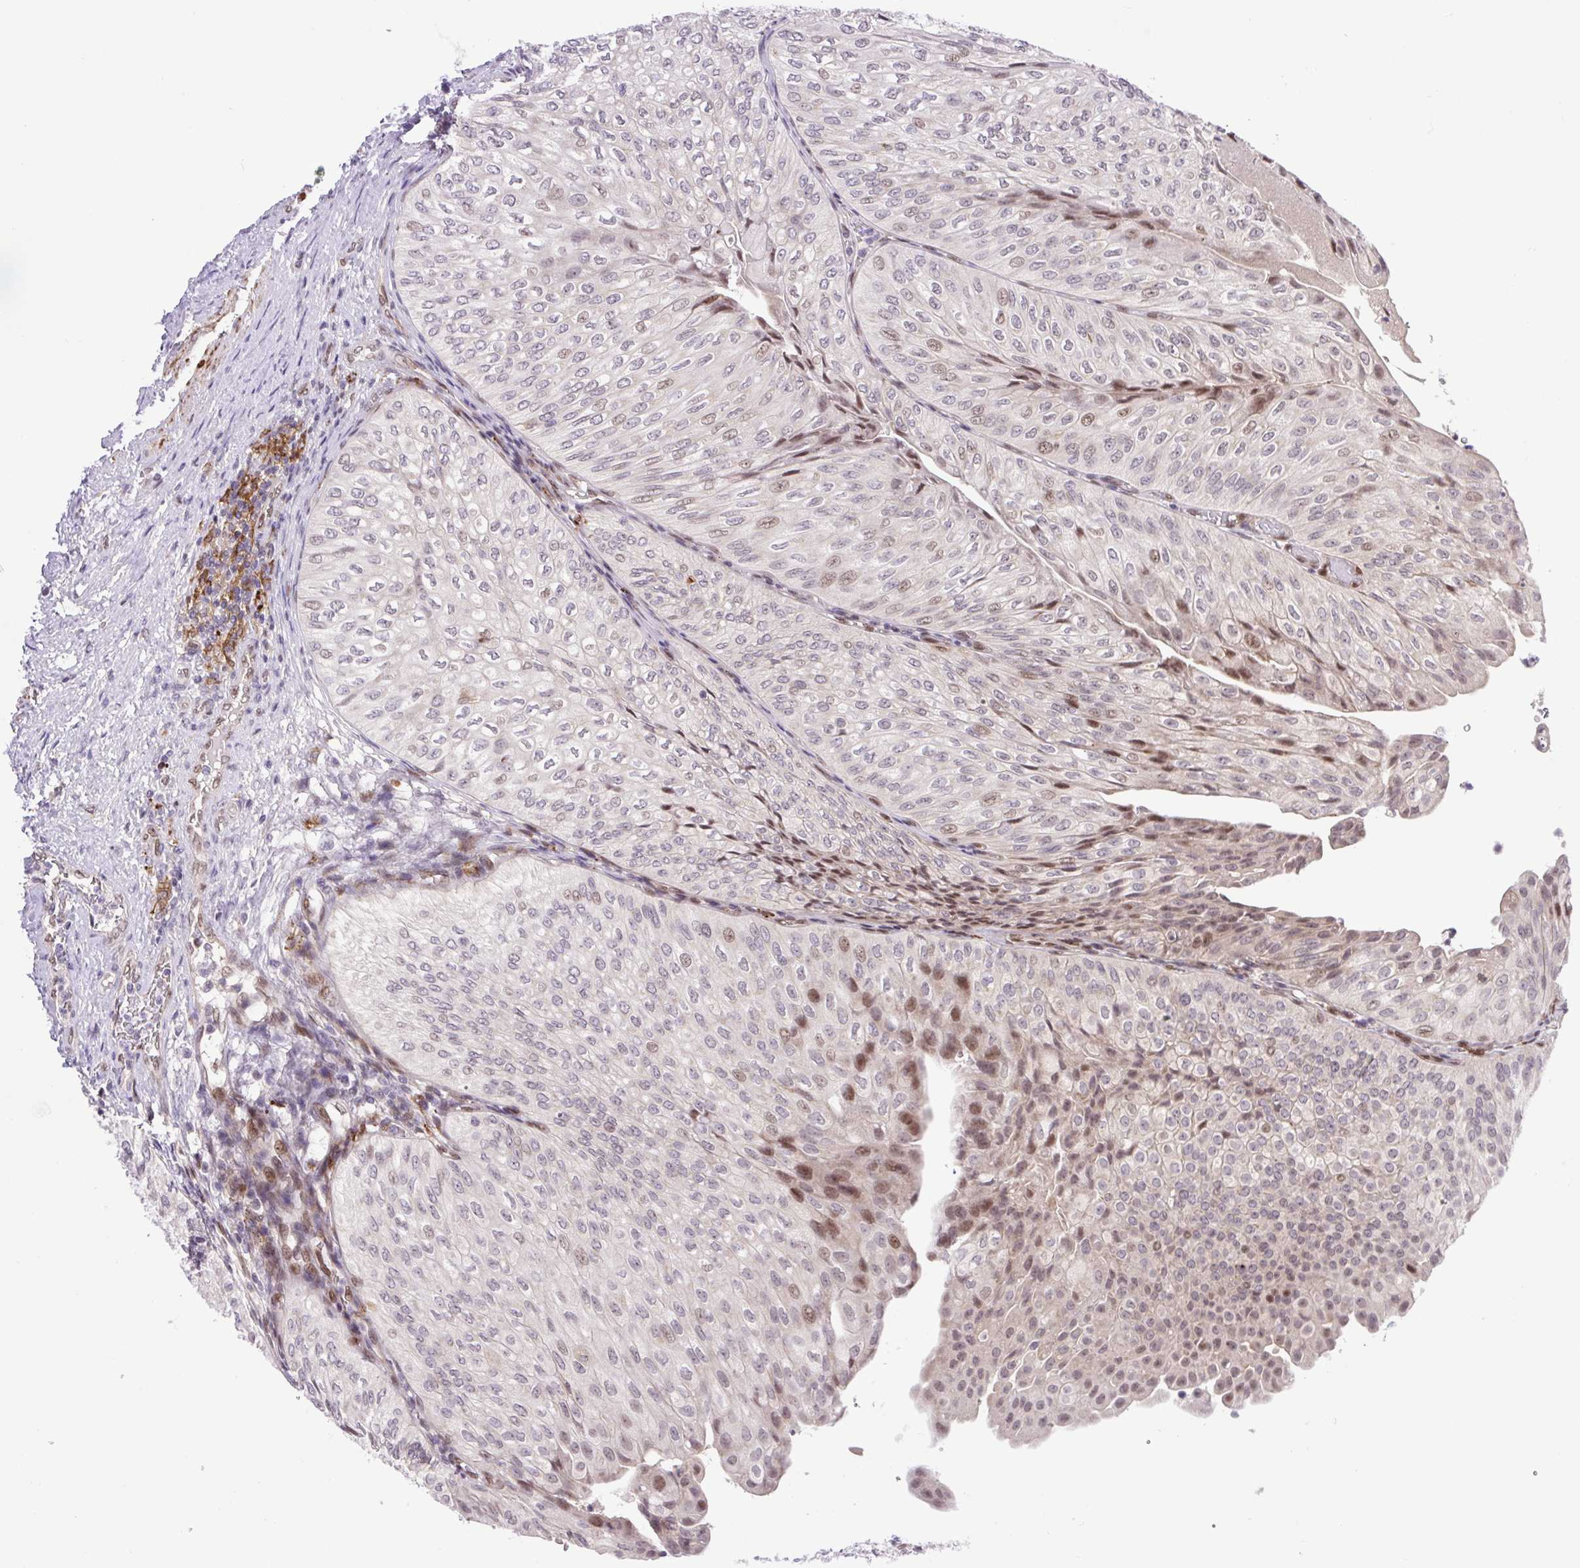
{"staining": {"intensity": "moderate", "quantity": "<25%", "location": "nuclear"}, "tissue": "urothelial cancer", "cell_type": "Tumor cells", "image_type": "cancer", "snomed": [{"axis": "morphology", "description": "Urothelial carcinoma, NOS"}, {"axis": "topography", "description": "Urinary bladder"}], "caption": "A high-resolution micrograph shows immunohistochemistry (IHC) staining of transitional cell carcinoma, which shows moderate nuclear expression in approximately <25% of tumor cells.", "gene": "ERG", "patient": {"sex": "male", "age": 62}}